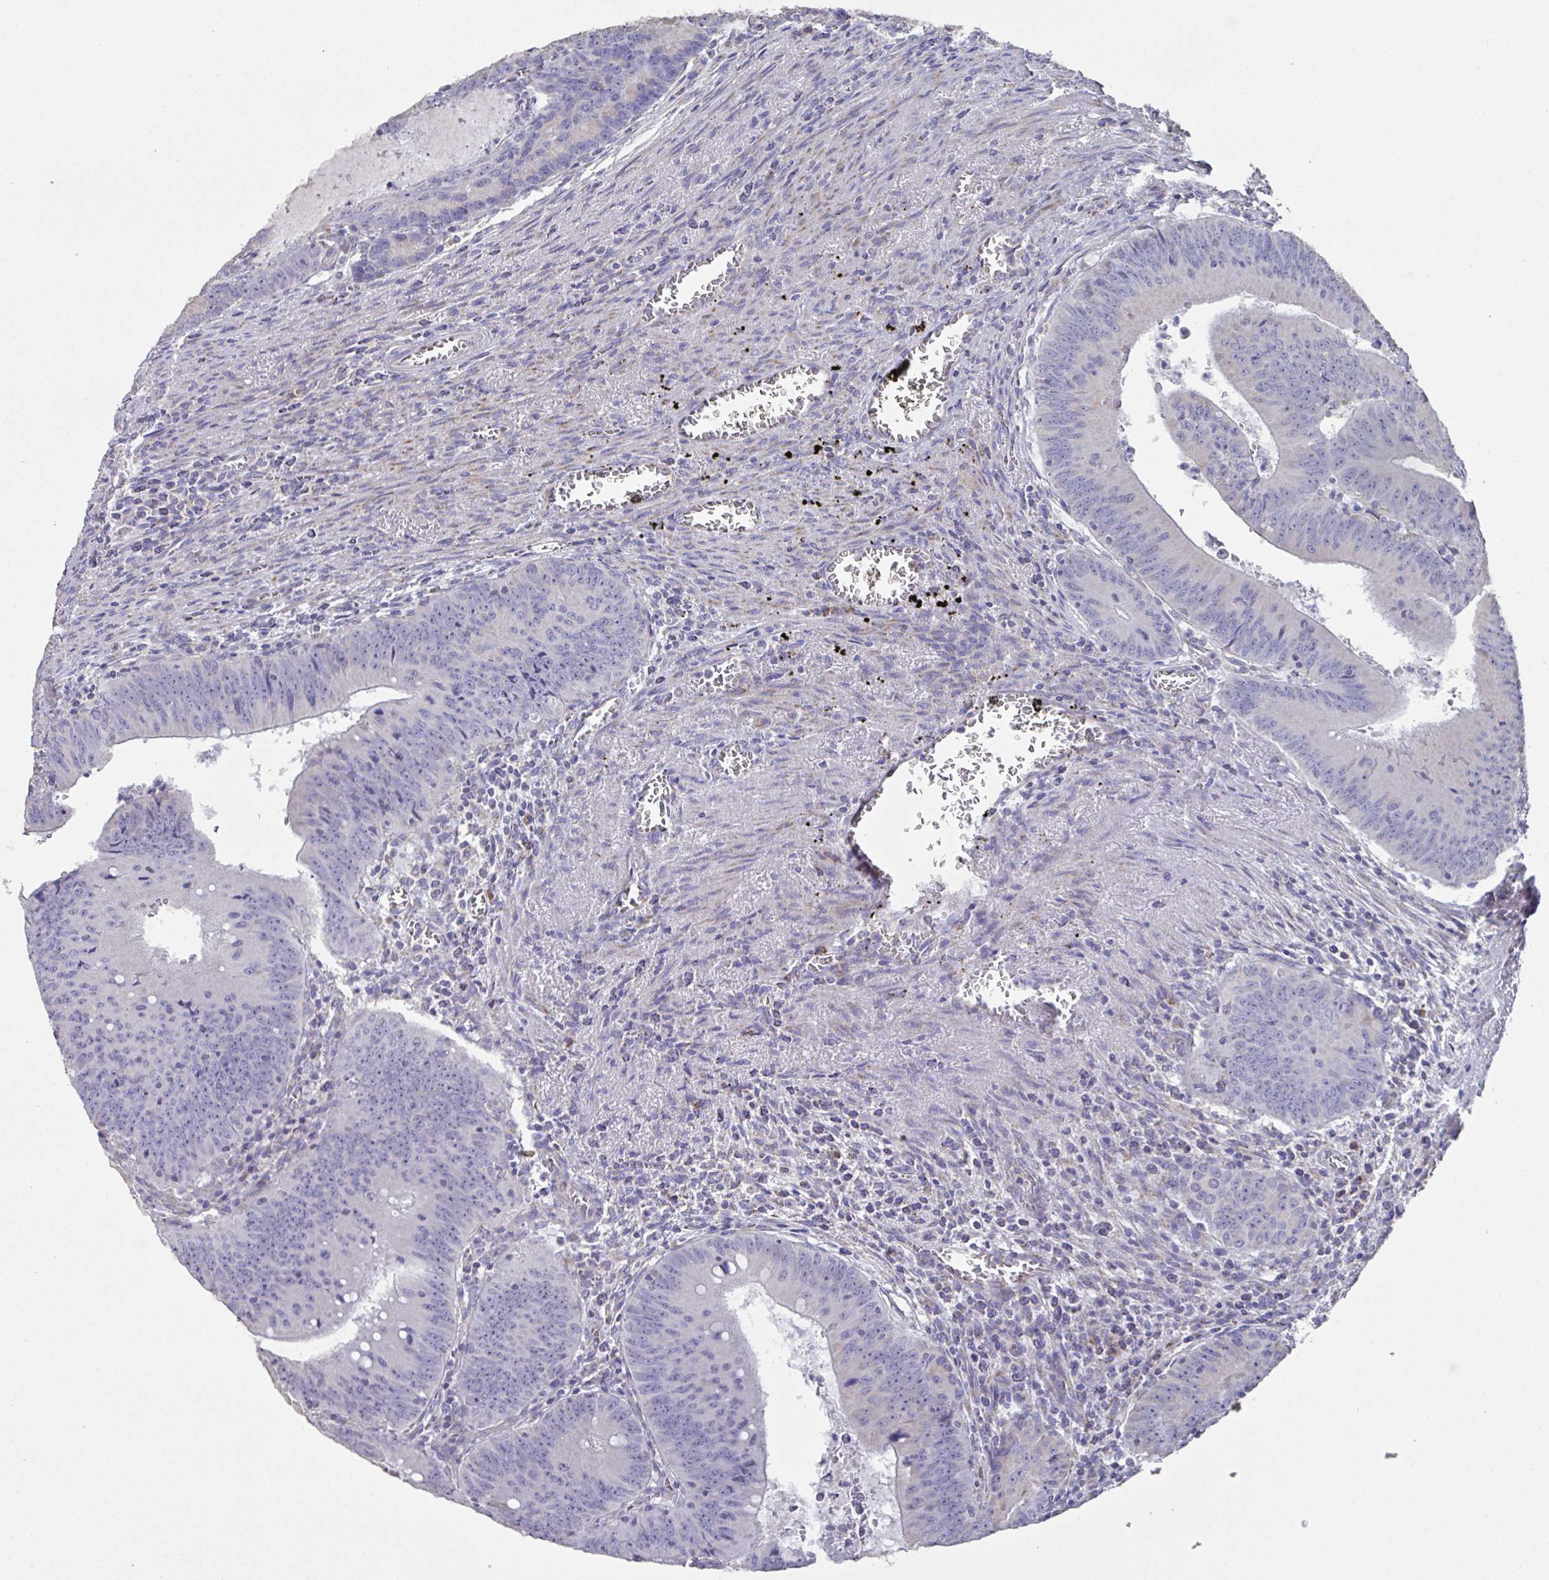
{"staining": {"intensity": "negative", "quantity": "none", "location": "none"}, "tissue": "colorectal cancer", "cell_type": "Tumor cells", "image_type": "cancer", "snomed": [{"axis": "morphology", "description": "Adenocarcinoma, NOS"}, {"axis": "topography", "description": "Rectum"}], "caption": "This is an immunohistochemistry (IHC) image of colorectal cancer (adenocarcinoma). There is no expression in tumor cells.", "gene": "DOK7", "patient": {"sex": "female", "age": 72}}